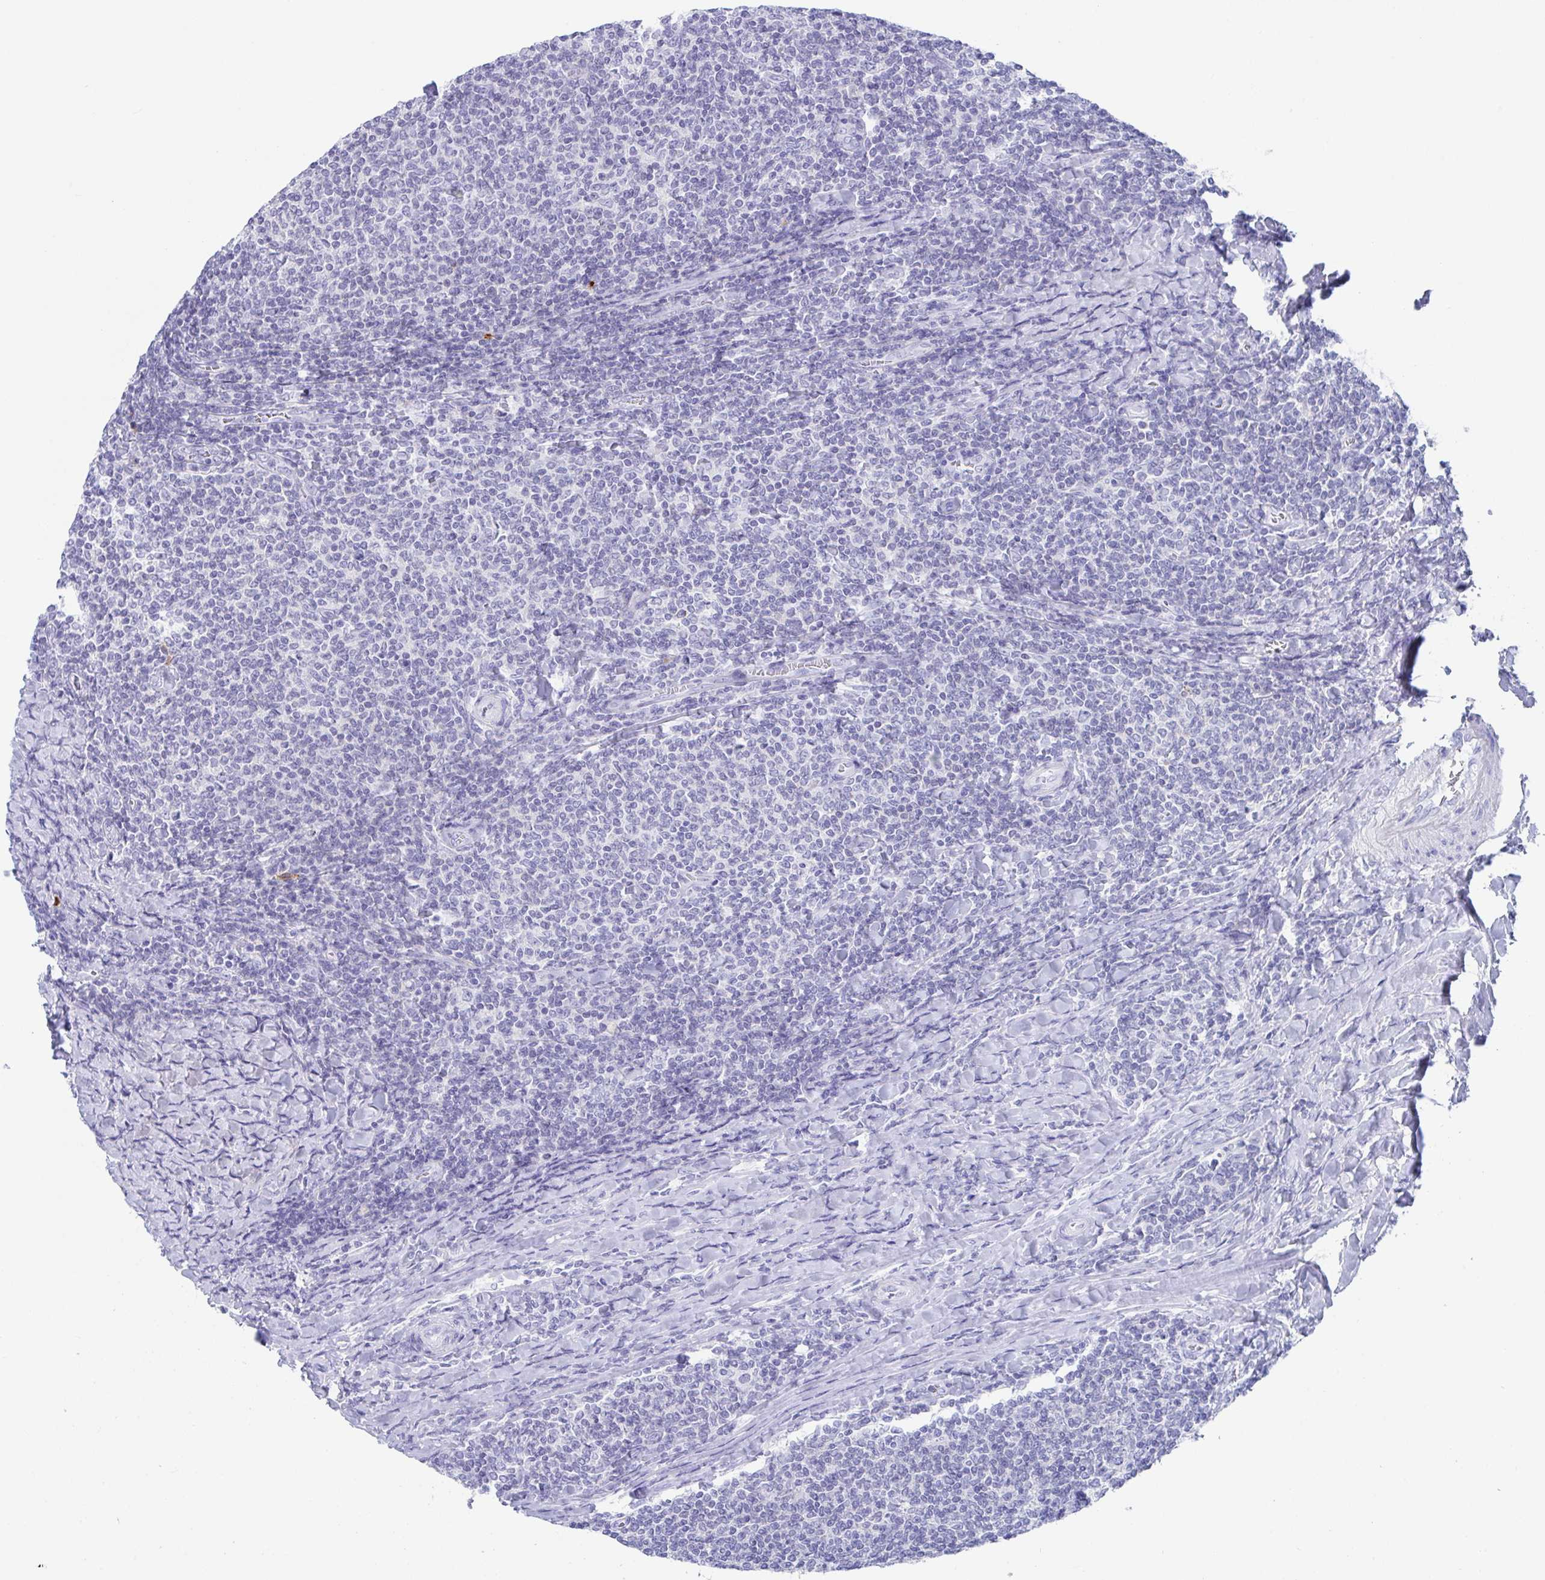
{"staining": {"intensity": "negative", "quantity": "none", "location": "none"}, "tissue": "lymphoma", "cell_type": "Tumor cells", "image_type": "cancer", "snomed": [{"axis": "morphology", "description": "Malignant lymphoma, non-Hodgkin's type, Low grade"}, {"axis": "topography", "description": "Lymph node"}], "caption": "Low-grade malignant lymphoma, non-Hodgkin's type was stained to show a protein in brown. There is no significant staining in tumor cells.", "gene": "PLA2G1B", "patient": {"sex": "male", "age": 52}}